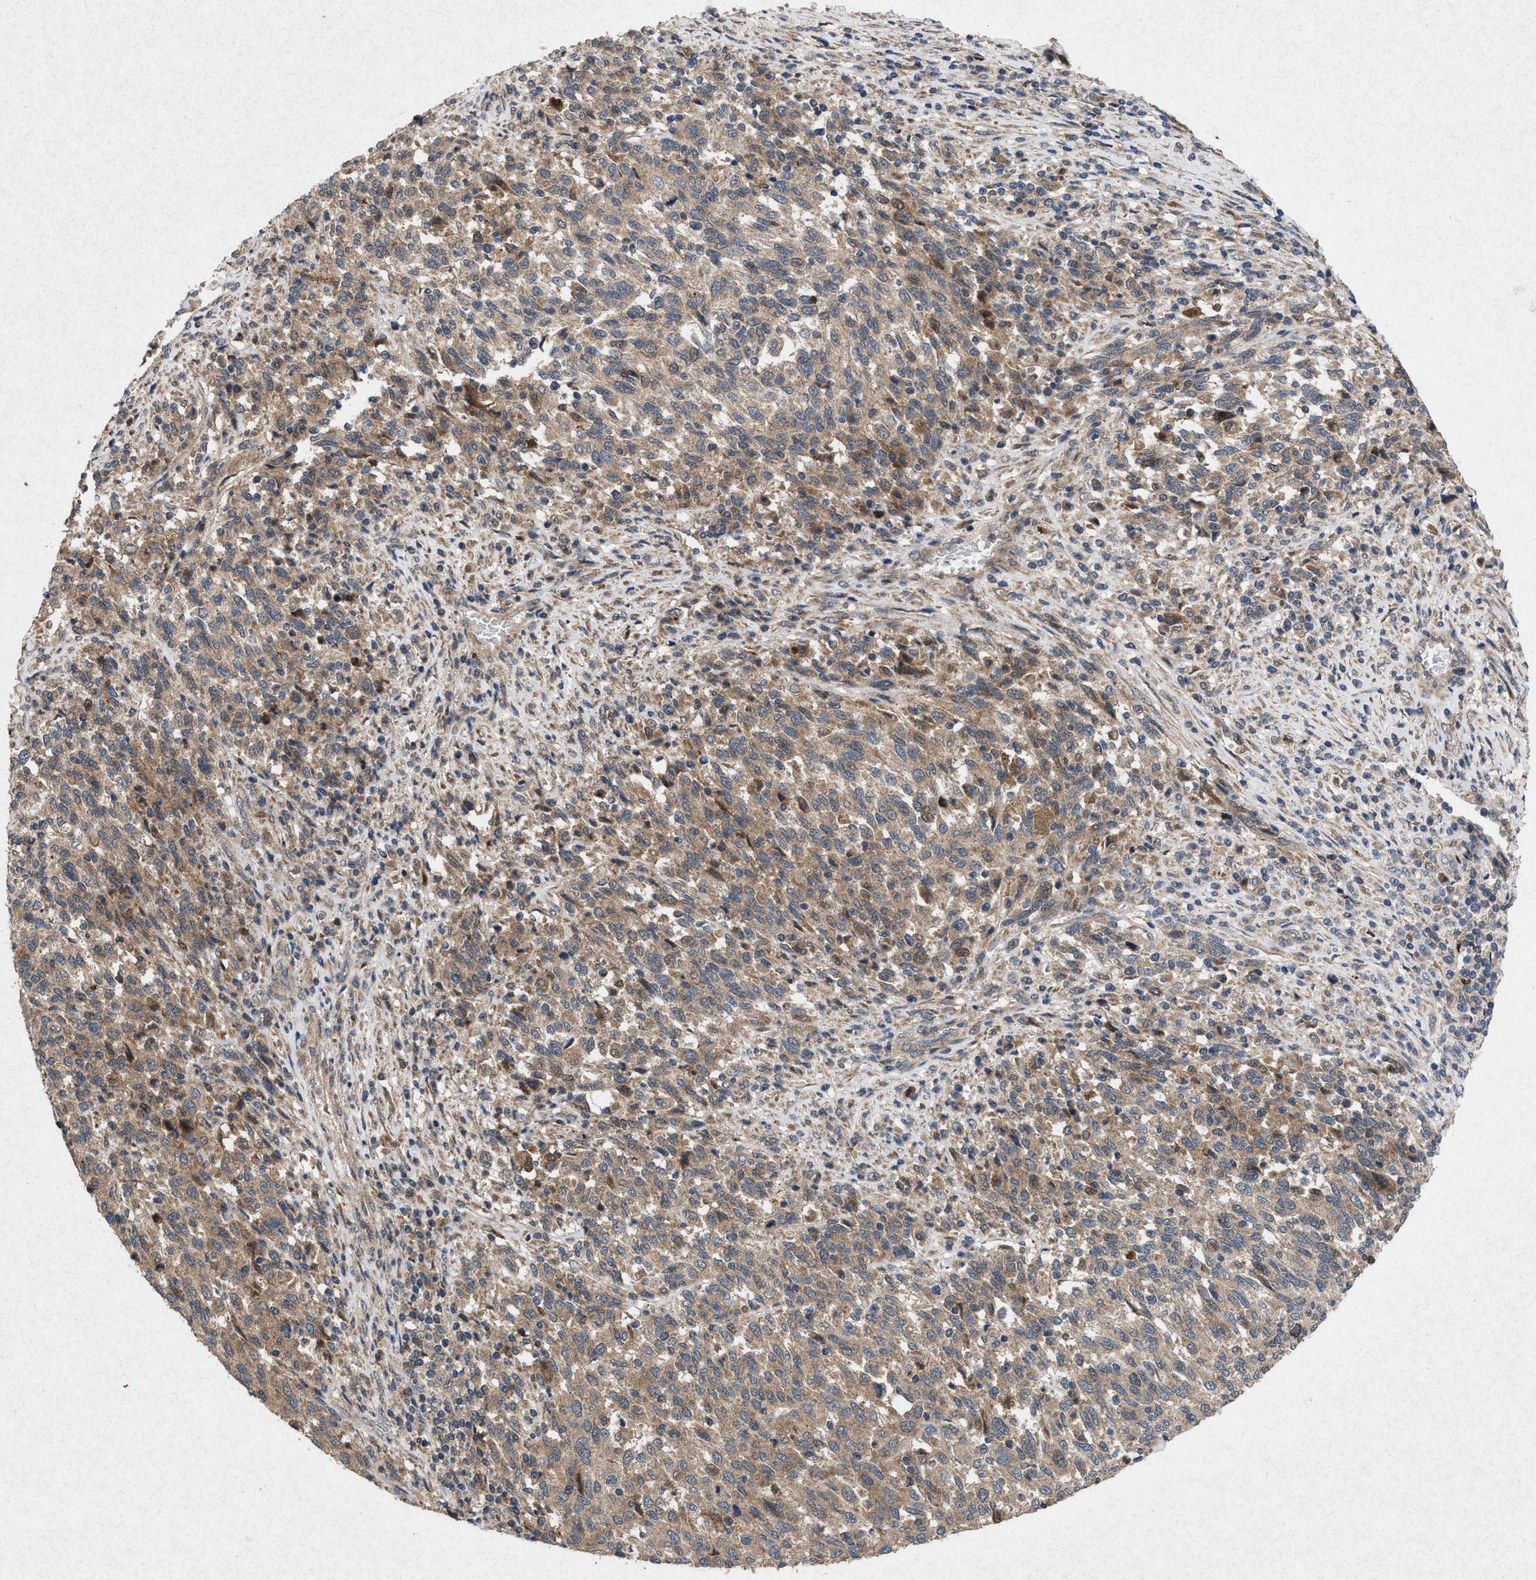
{"staining": {"intensity": "weak", "quantity": ">75%", "location": "cytoplasmic/membranous"}, "tissue": "melanoma", "cell_type": "Tumor cells", "image_type": "cancer", "snomed": [{"axis": "morphology", "description": "Malignant melanoma, Metastatic site"}, {"axis": "topography", "description": "Lymph node"}], "caption": "The micrograph shows immunohistochemical staining of malignant melanoma (metastatic site). There is weak cytoplasmic/membranous expression is appreciated in about >75% of tumor cells. The staining was performed using DAB (3,3'-diaminobenzidine) to visualize the protein expression in brown, while the nuclei were stained in blue with hematoxylin (Magnification: 20x).", "gene": "MSI2", "patient": {"sex": "male", "age": 61}}